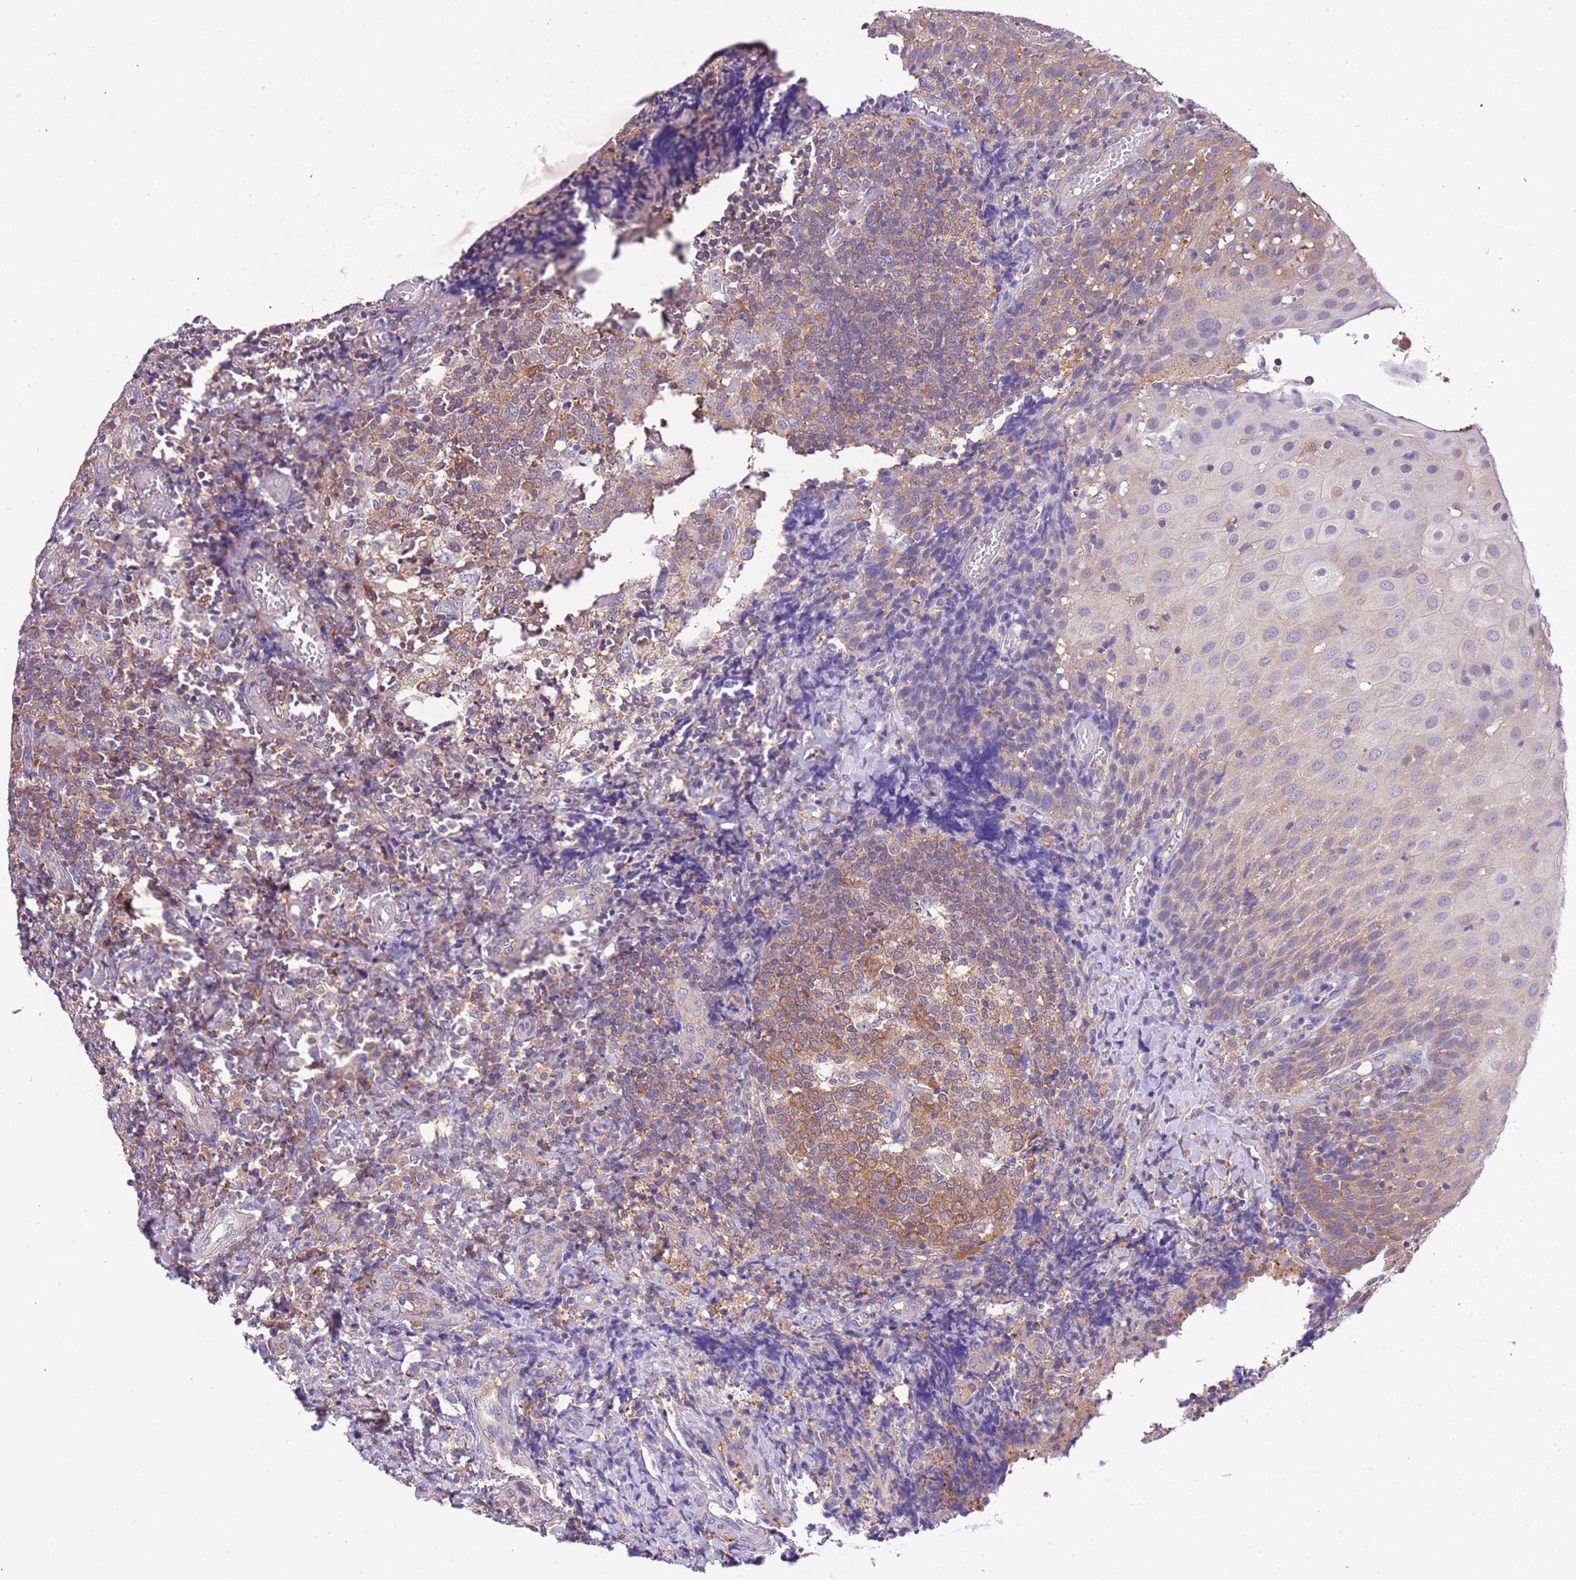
{"staining": {"intensity": "moderate", "quantity": "<25%", "location": "cytoplasmic/membranous"}, "tissue": "tonsil", "cell_type": "Germinal center cells", "image_type": "normal", "snomed": [{"axis": "morphology", "description": "Normal tissue, NOS"}, {"axis": "topography", "description": "Tonsil"}], "caption": "Protein expression analysis of normal tonsil displays moderate cytoplasmic/membranous expression in approximately <25% of germinal center cells. The staining was performed using DAB (3,3'-diaminobenzidine), with brown indicating positive protein expression. Nuclei are stained blue with hematoxylin.", "gene": "STIP1", "patient": {"sex": "female", "age": 19}}